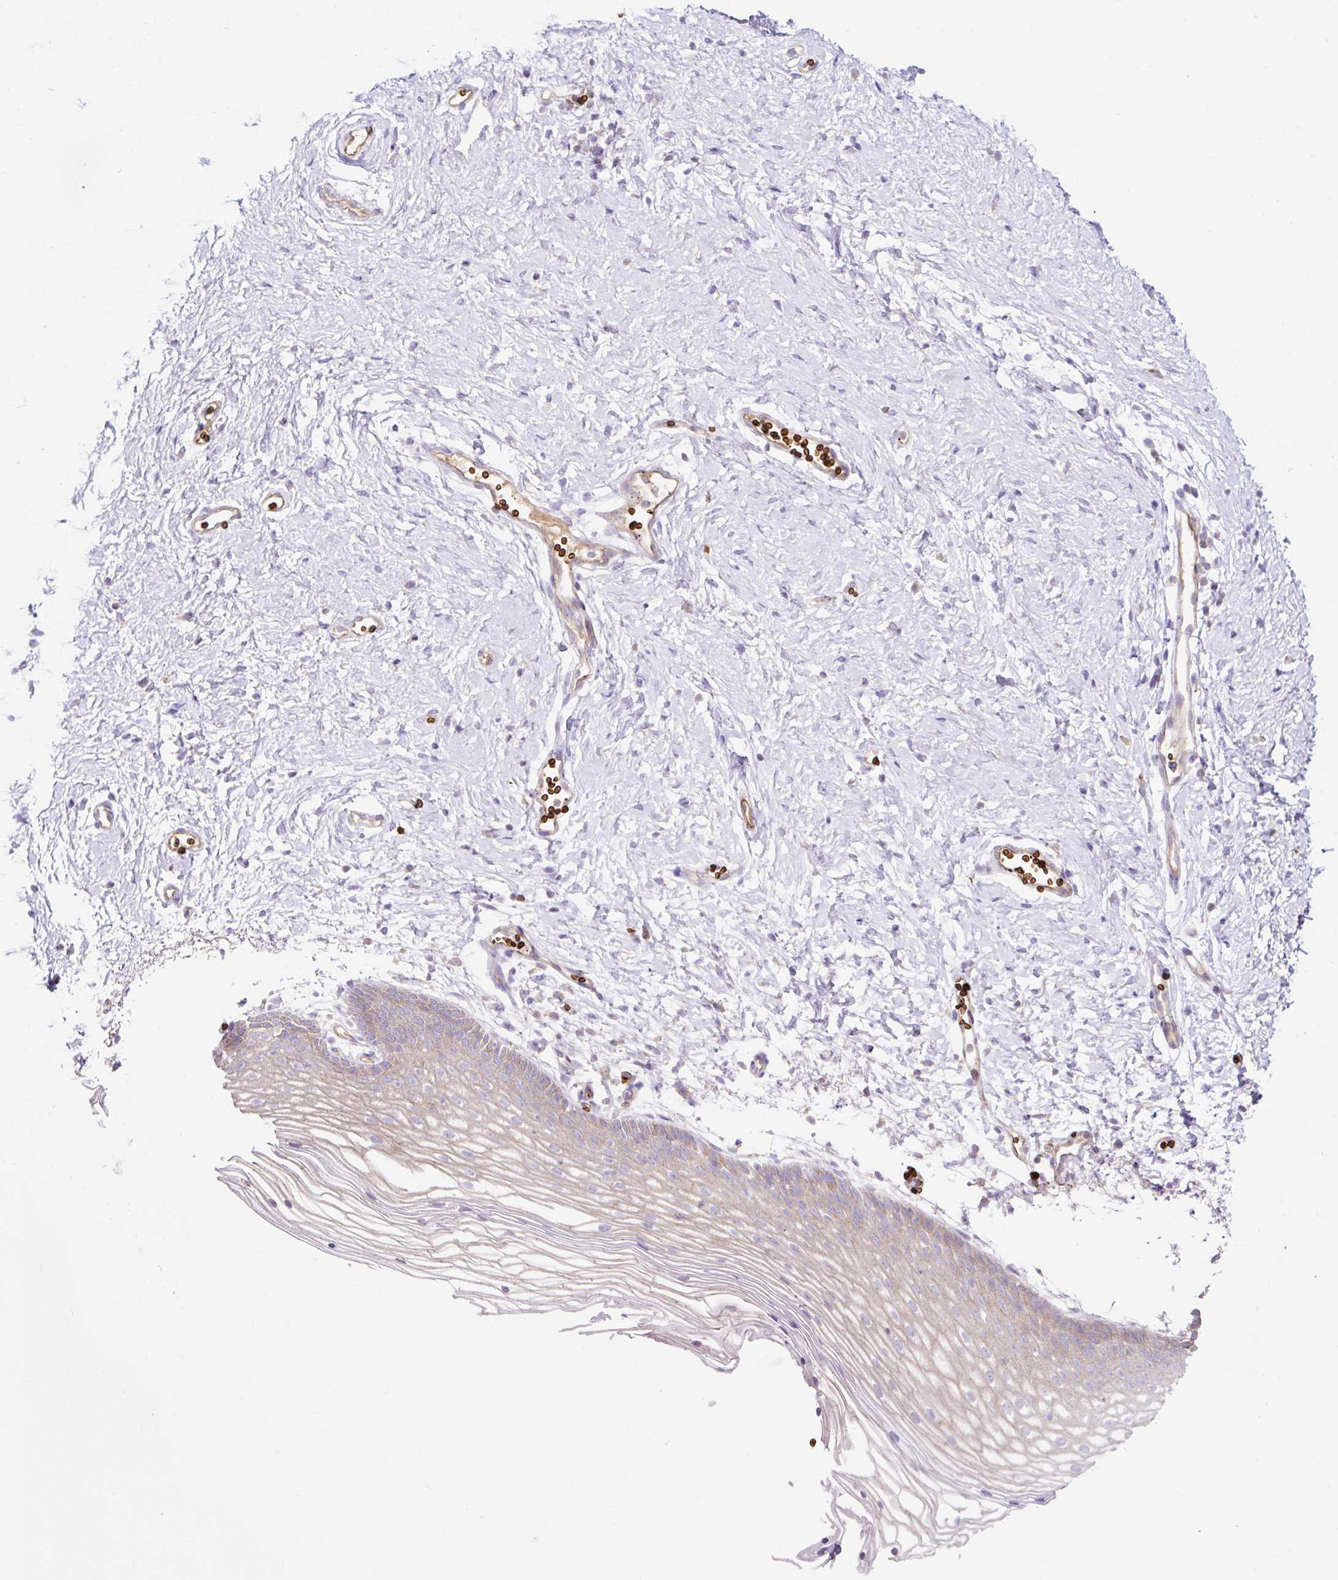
{"staining": {"intensity": "weak", "quantity": "25%-75%", "location": "cytoplasmic/membranous"}, "tissue": "vagina", "cell_type": "Squamous epithelial cells", "image_type": "normal", "snomed": [{"axis": "morphology", "description": "Normal tissue, NOS"}, {"axis": "topography", "description": "Vagina"}], "caption": "Immunohistochemistry (IHC) micrograph of benign human vagina stained for a protein (brown), which demonstrates low levels of weak cytoplasmic/membranous positivity in about 25%-75% of squamous epithelial cells.", "gene": "HIP1R", "patient": {"sex": "female", "age": 56}}